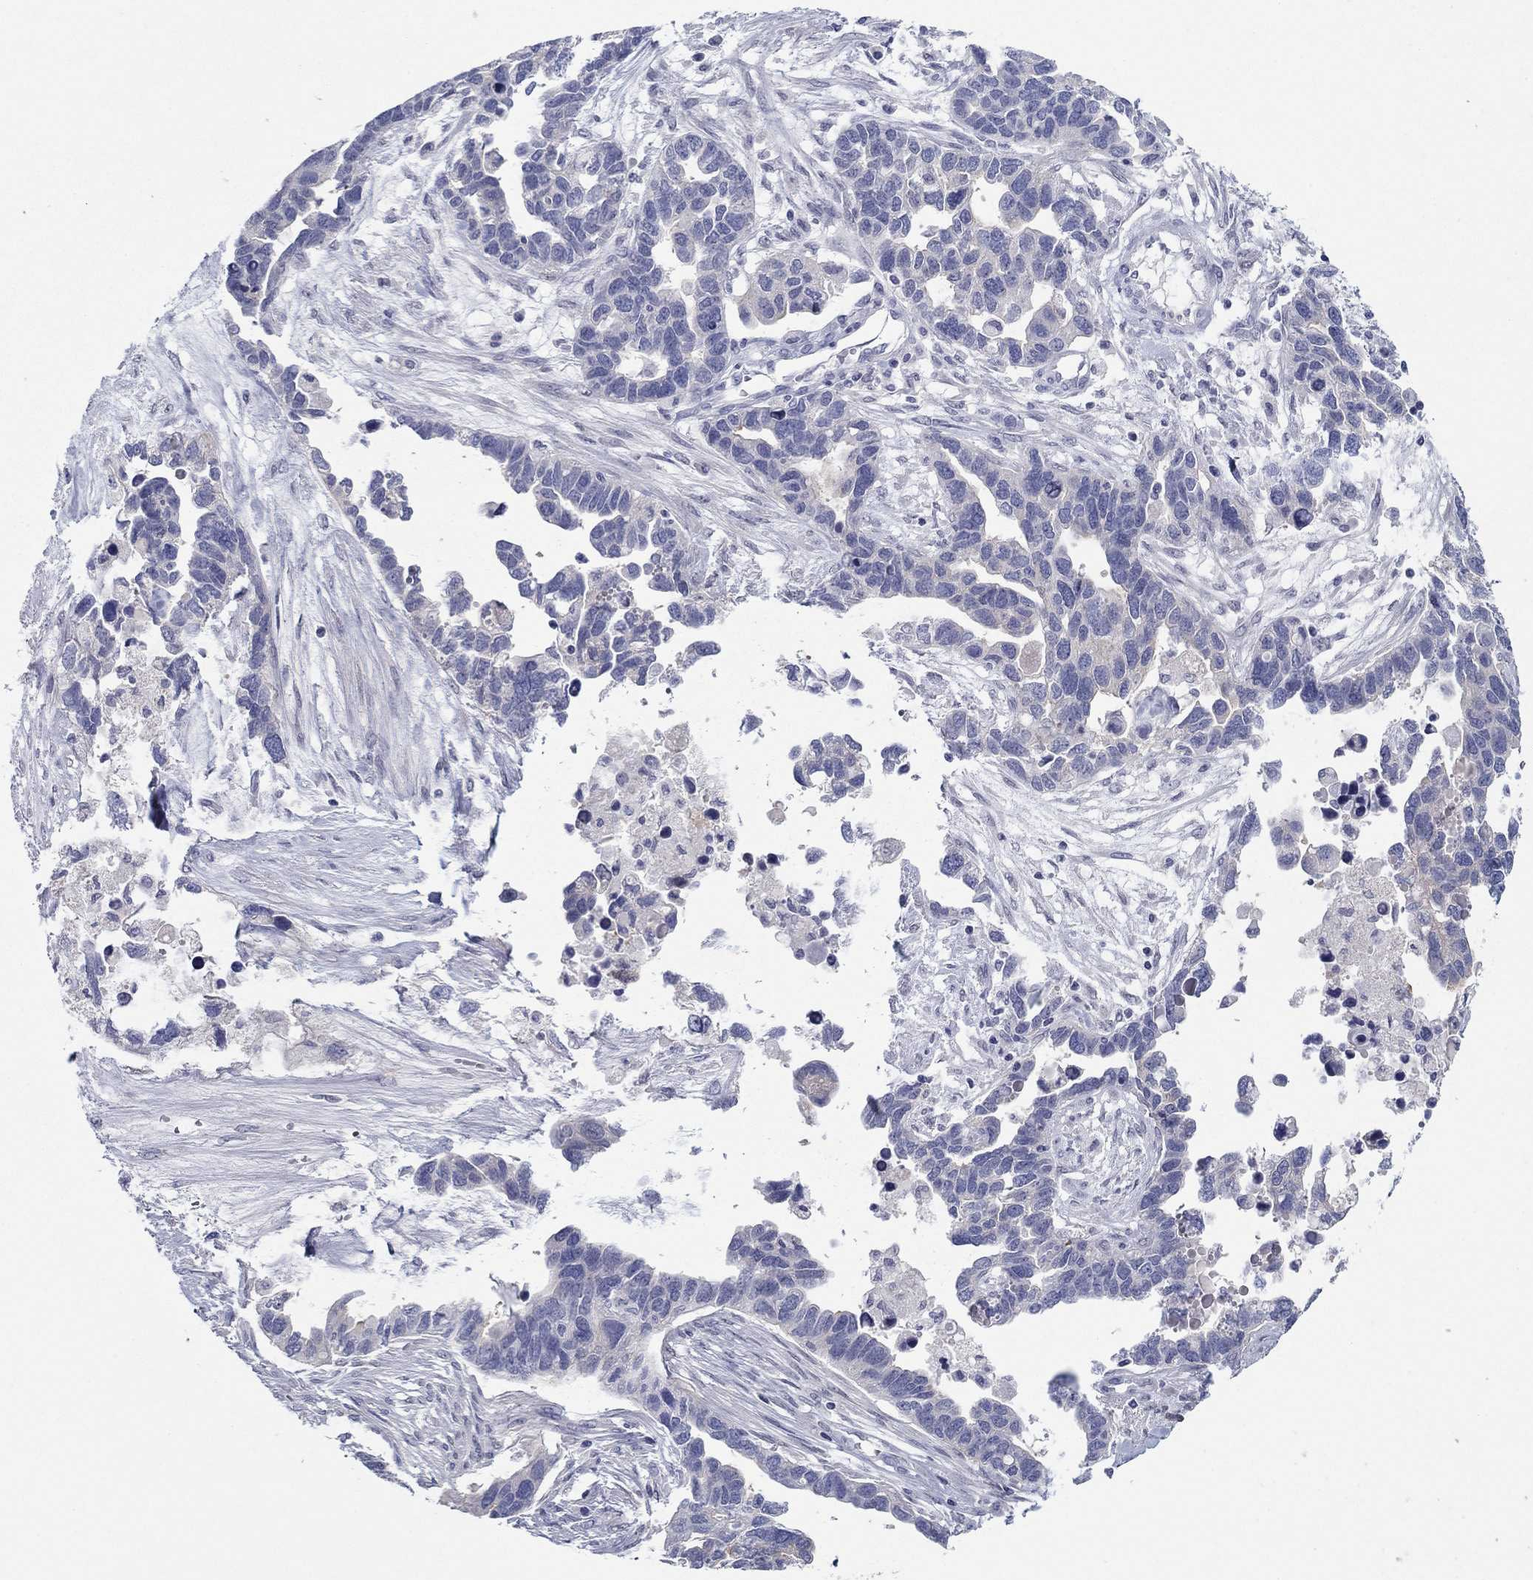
{"staining": {"intensity": "negative", "quantity": "none", "location": "none"}, "tissue": "ovarian cancer", "cell_type": "Tumor cells", "image_type": "cancer", "snomed": [{"axis": "morphology", "description": "Cystadenocarcinoma, serous, NOS"}, {"axis": "topography", "description": "Ovary"}], "caption": "IHC micrograph of neoplastic tissue: human serous cystadenocarcinoma (ovarian) stained with DAB (3,3'-diaminobenzidine) displays no significant protein positivity in tumor cells. (DAB IHC, high magnification).", "gene": "PLS1", "patient": {"sex": "female", "age": 54}}